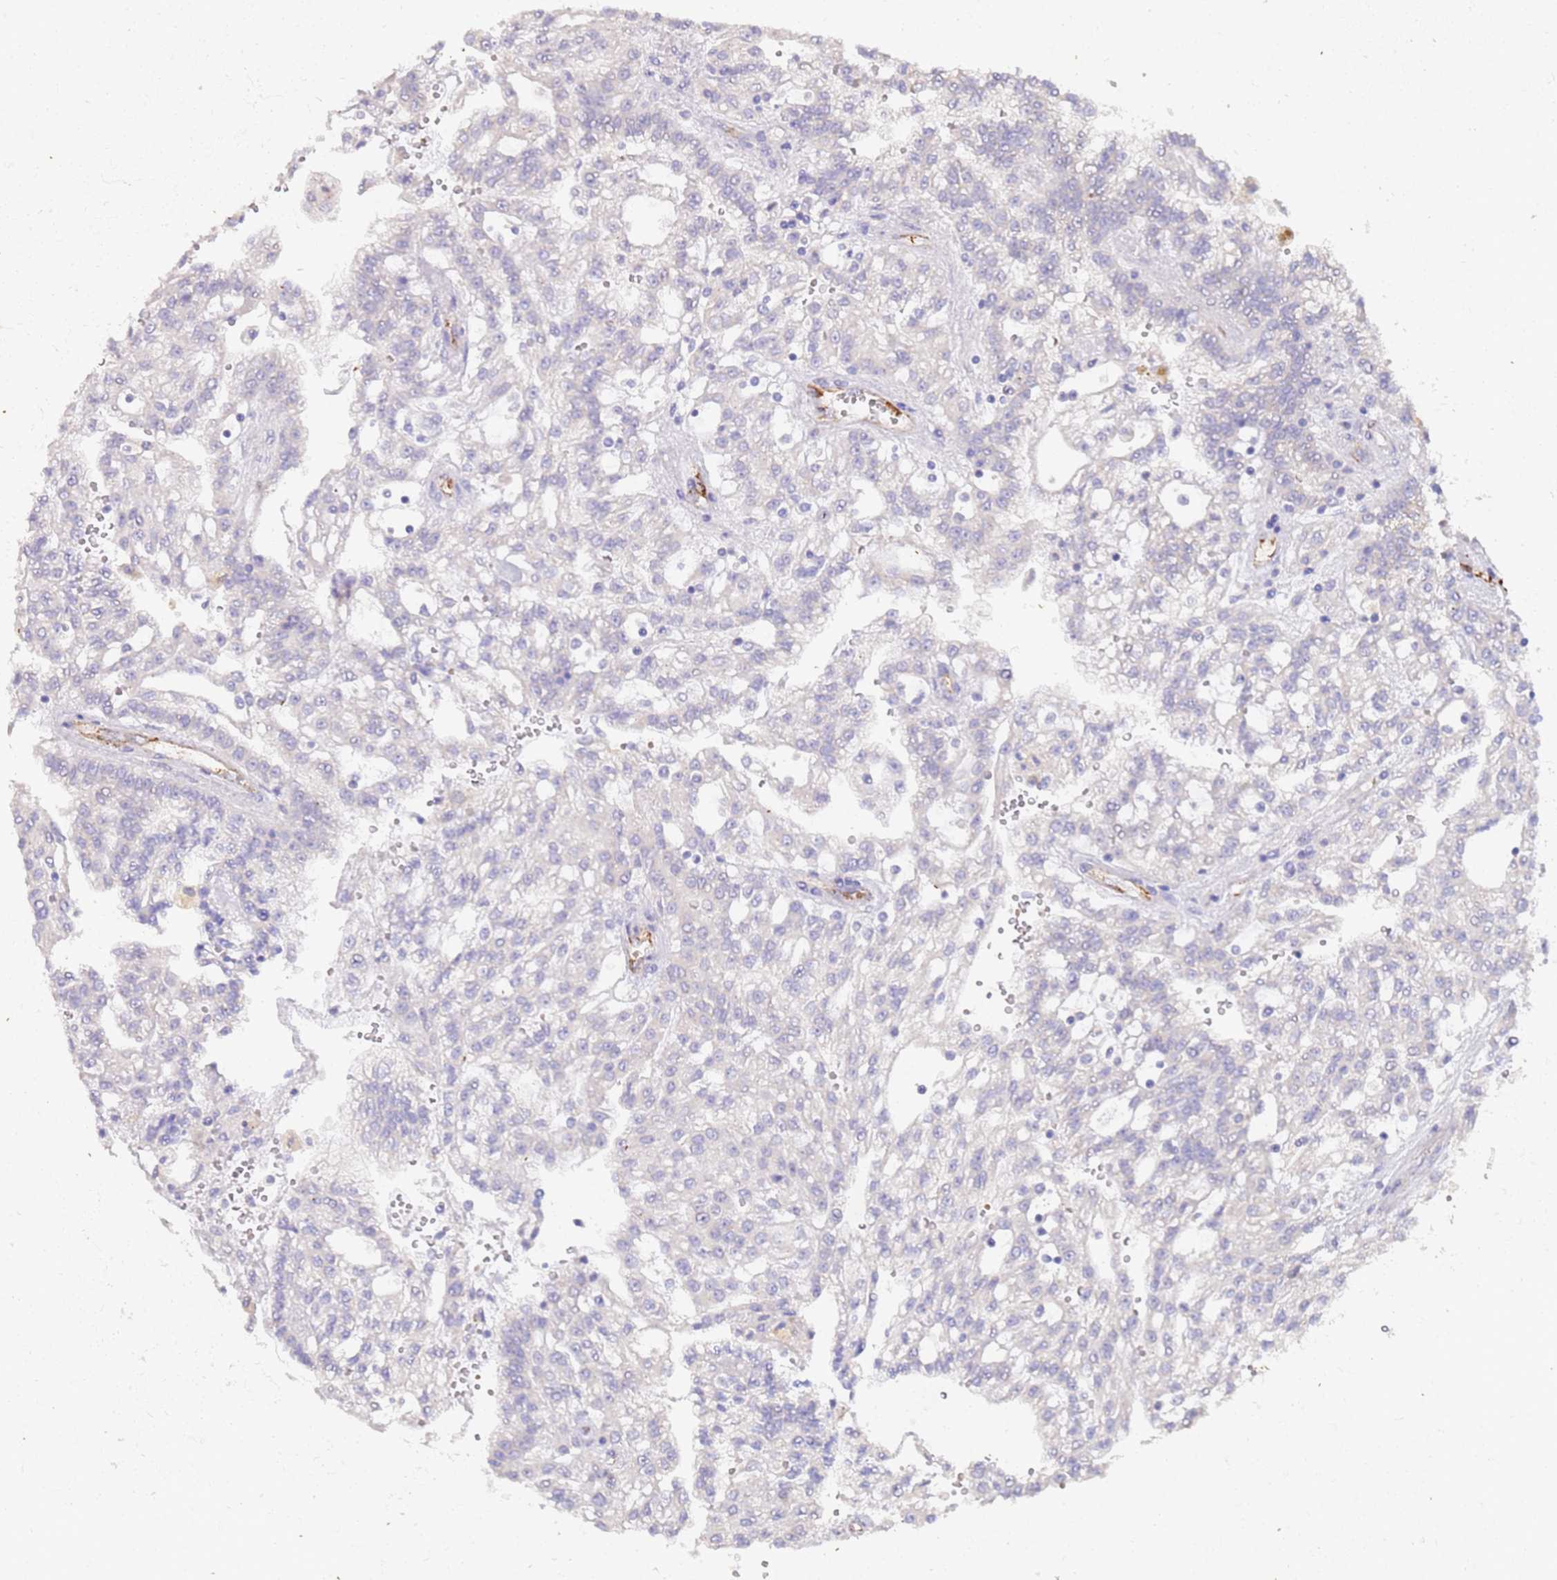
{"staining": {"intensity": "negative", "quantity": "none", "location": "none"}, "tissue": "renal cancer", "cell_type": "Tumor cells", "image_type": "cancer", "snomed": [{"axis": "morphology", "description": "Adenocarcinoma, NOS"}, {"axis": "topography", "description": "Kidney"}], "caption": "A micrograph of human renal cancer (adenocarcinoma) is negative for staining in tumor cells. (Brightfield microscopy of DAB immunohistochemistry (IHC) at high magnification).", "gene": "NMUR2", "patient": {"sex": "male", "age": 63}}